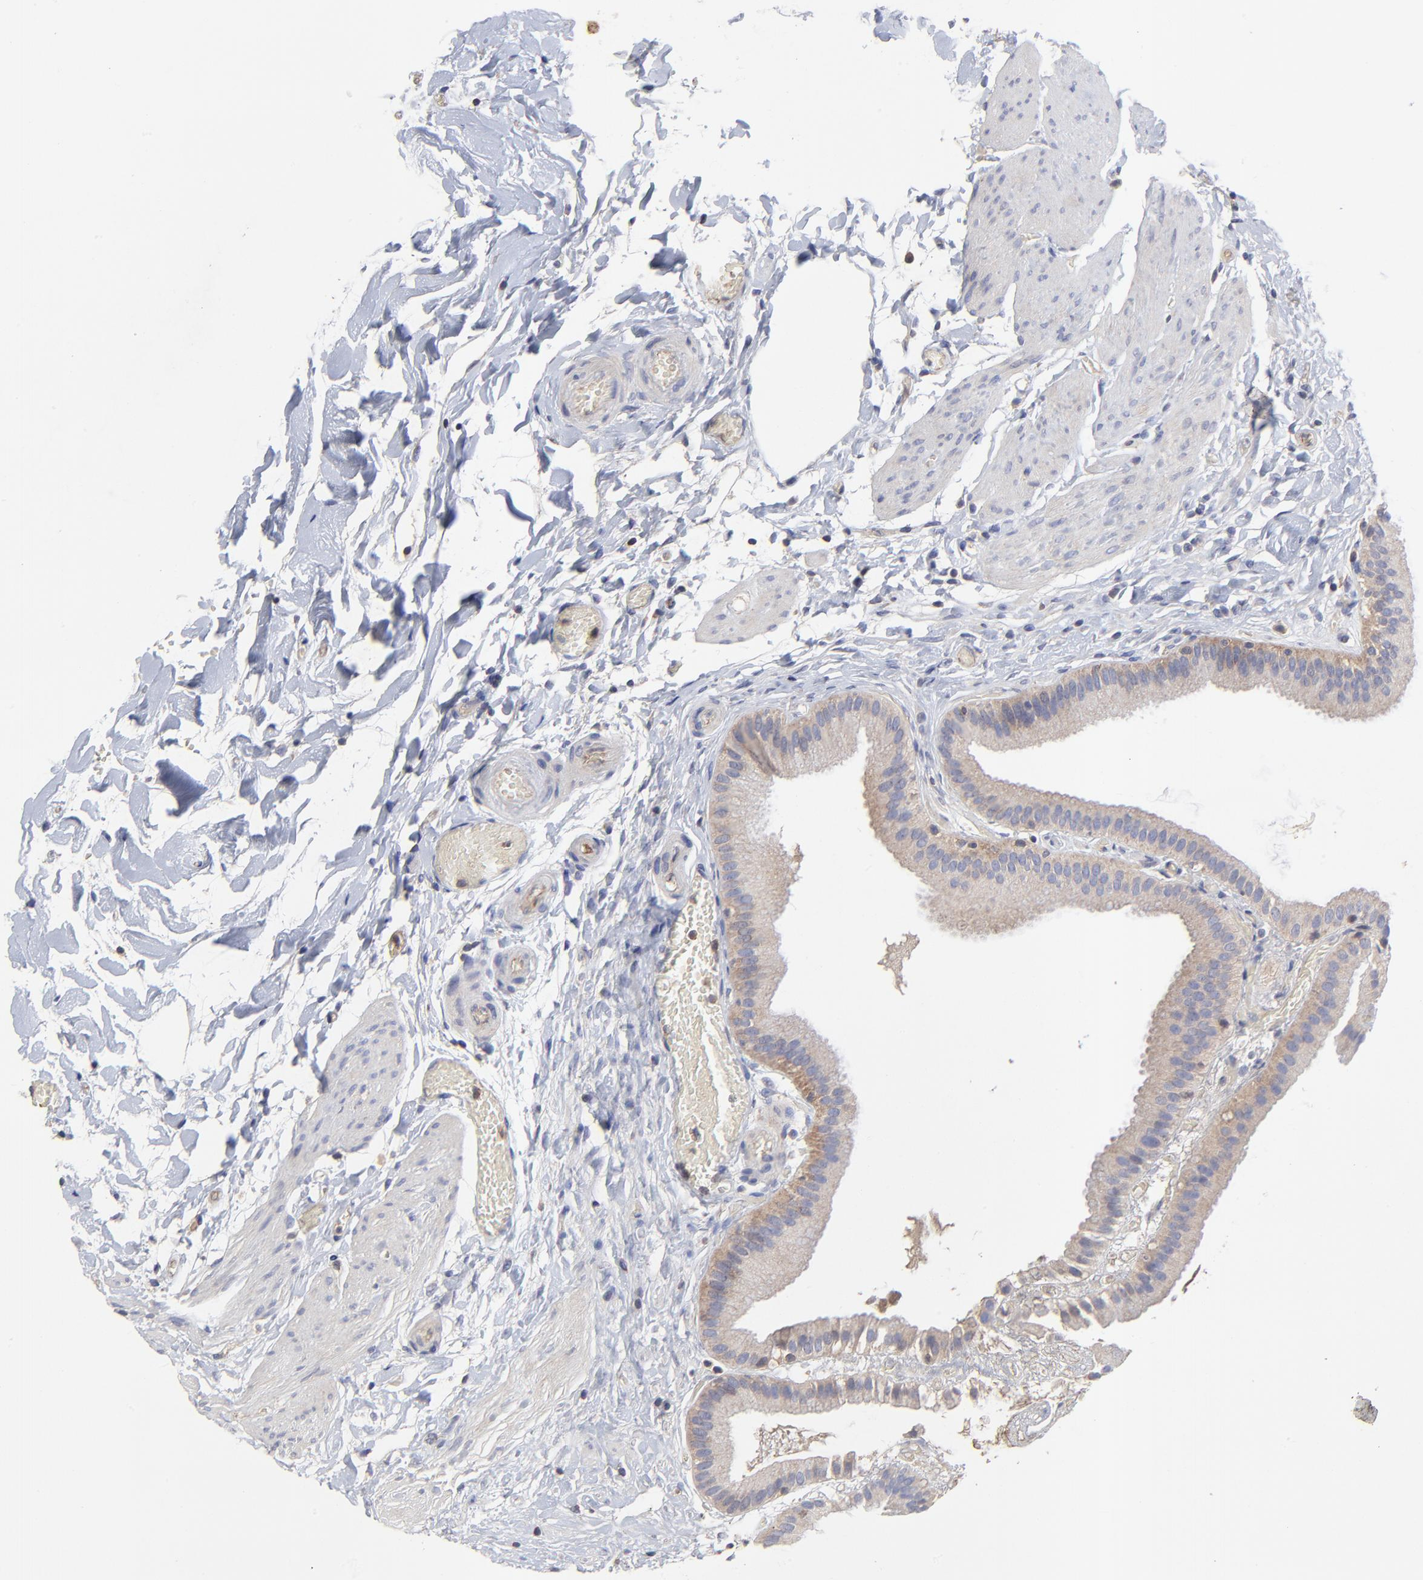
{"staining": {"intensity": "weak", "quantity": "<25%", "location": "cytoplasmic/membranous"}, "tissue": "gallbladder", "cell_type": "Glandular cells", "image_type": "normal", "snomed": [{"axis": "morphology", "description": "Normal tissue, NOS"}, {"axis": "topography", "description": "Gallbladder"}], "caption": "Immunohistochemistry (IHC) histopathology image of normal human gallbladder stained for a protein (brown), which reveals no positivity in glandular cells. (IHC, brightfield microscopy, high magnification).", "gene": "SULF2", "patient": {"sex": "female", "age": 63}}